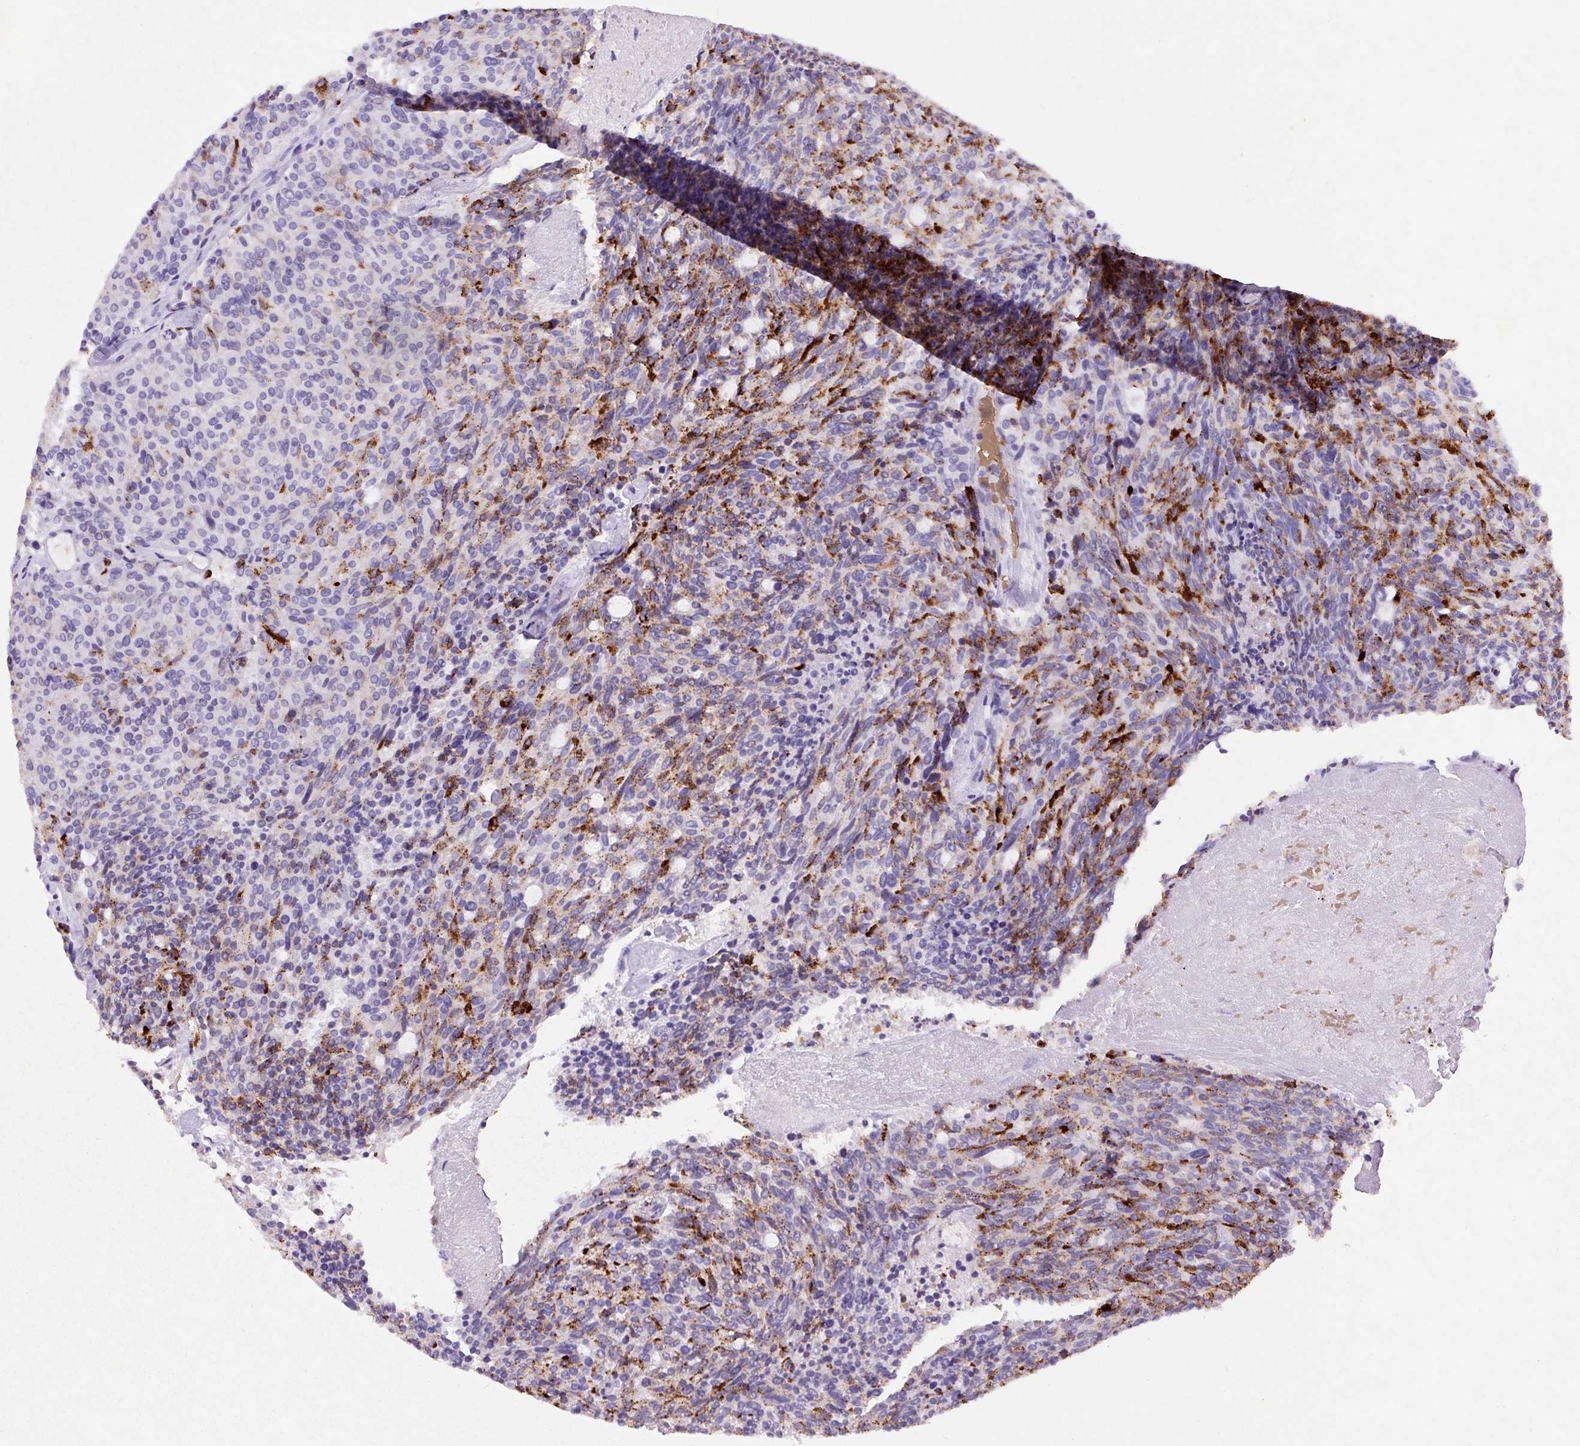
{"staining": {"intensity": "strong", "quantity": "25%-75%", "location": "cytoplasmic/membranous"}, "tissue": "carcinoid", "cell_type": "Tumor cells", "image_type": "cancer", "snomed": [{"axis": "morphology", "description": "Carcinoid, malignant, NOS"}, {"axis": "topography", "description": "Pancreas"}], "caption": "High-power microscopy captured an immunohistochemistry photomicrograph of malignant carcinoid, revealing strong cytoplasmic/membranous positivity in approximately 25%-75% of tumor cells.", "gene": "CHGA", "patient": {"sex": "female", "age": 54}}